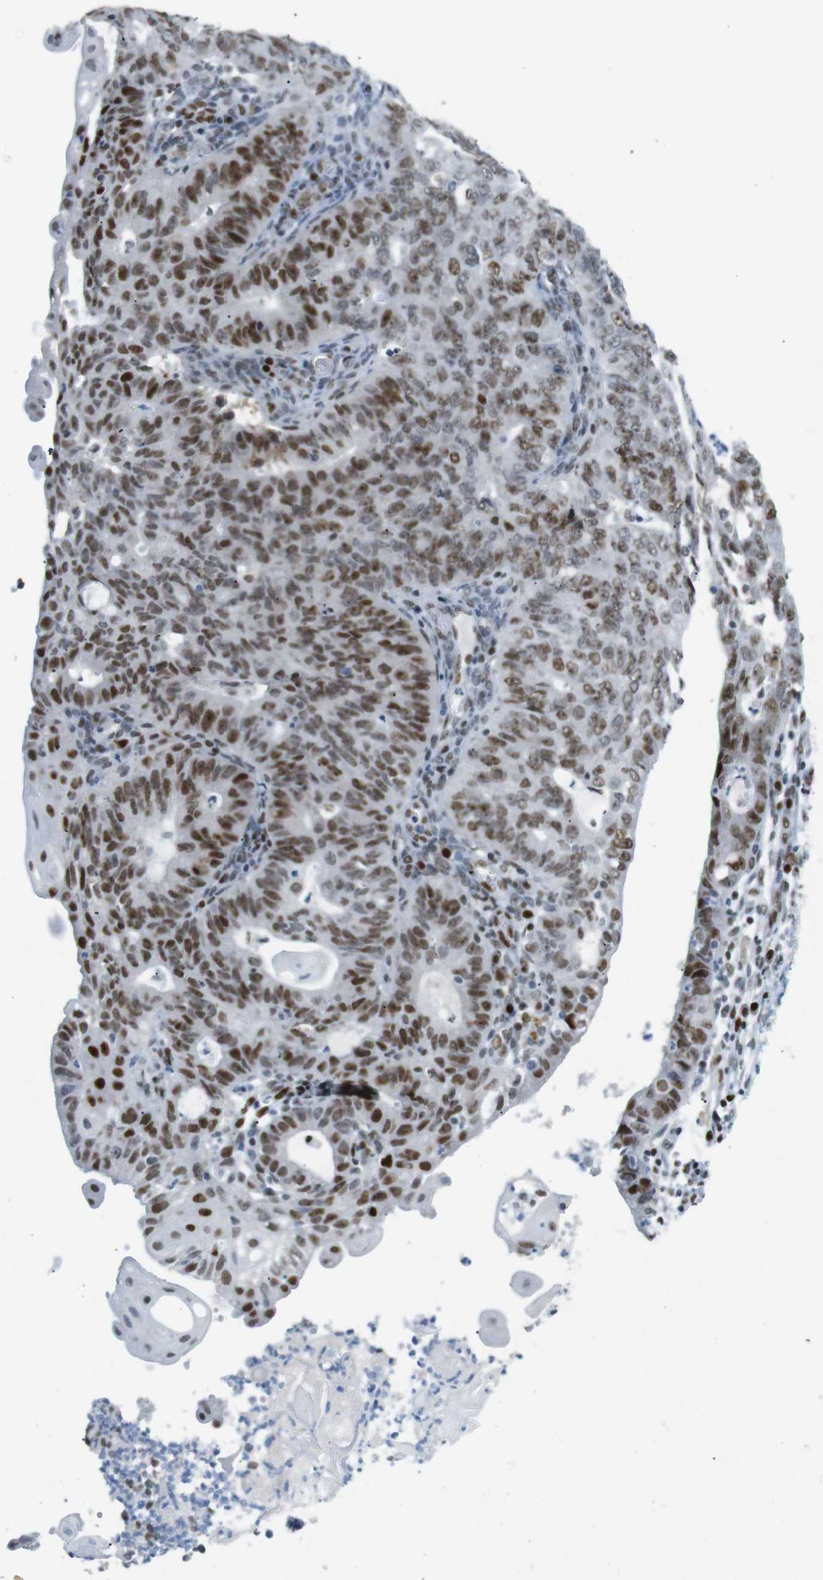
{"staining": {"intensity": "moderate", "quantity": ">75%", "location": "nuclear"}, "tissue": "endometrial cancer", "cell_type": "Tumor cells", "image_type": "cancer", "snomed": [{"axis": "morphology", "description": "Adenocarcinoma, NOS"}, {"axis": "topography", "description": "Endometrium"}], "caption": "High-magnification brightfield microscopy of endometrial adenocarcinoma stained with DAB (3,3'-diaminobenzidine) (brown) and counterstained with hematoxylin (blue). tumor cells exhibit moderate nuclear expression is appreciated in about>75% of cells. (IHC, brightfield microscopy, high magnification).", "gene": "RIOX2", "patient": {"sex": "female", "age": 32}}